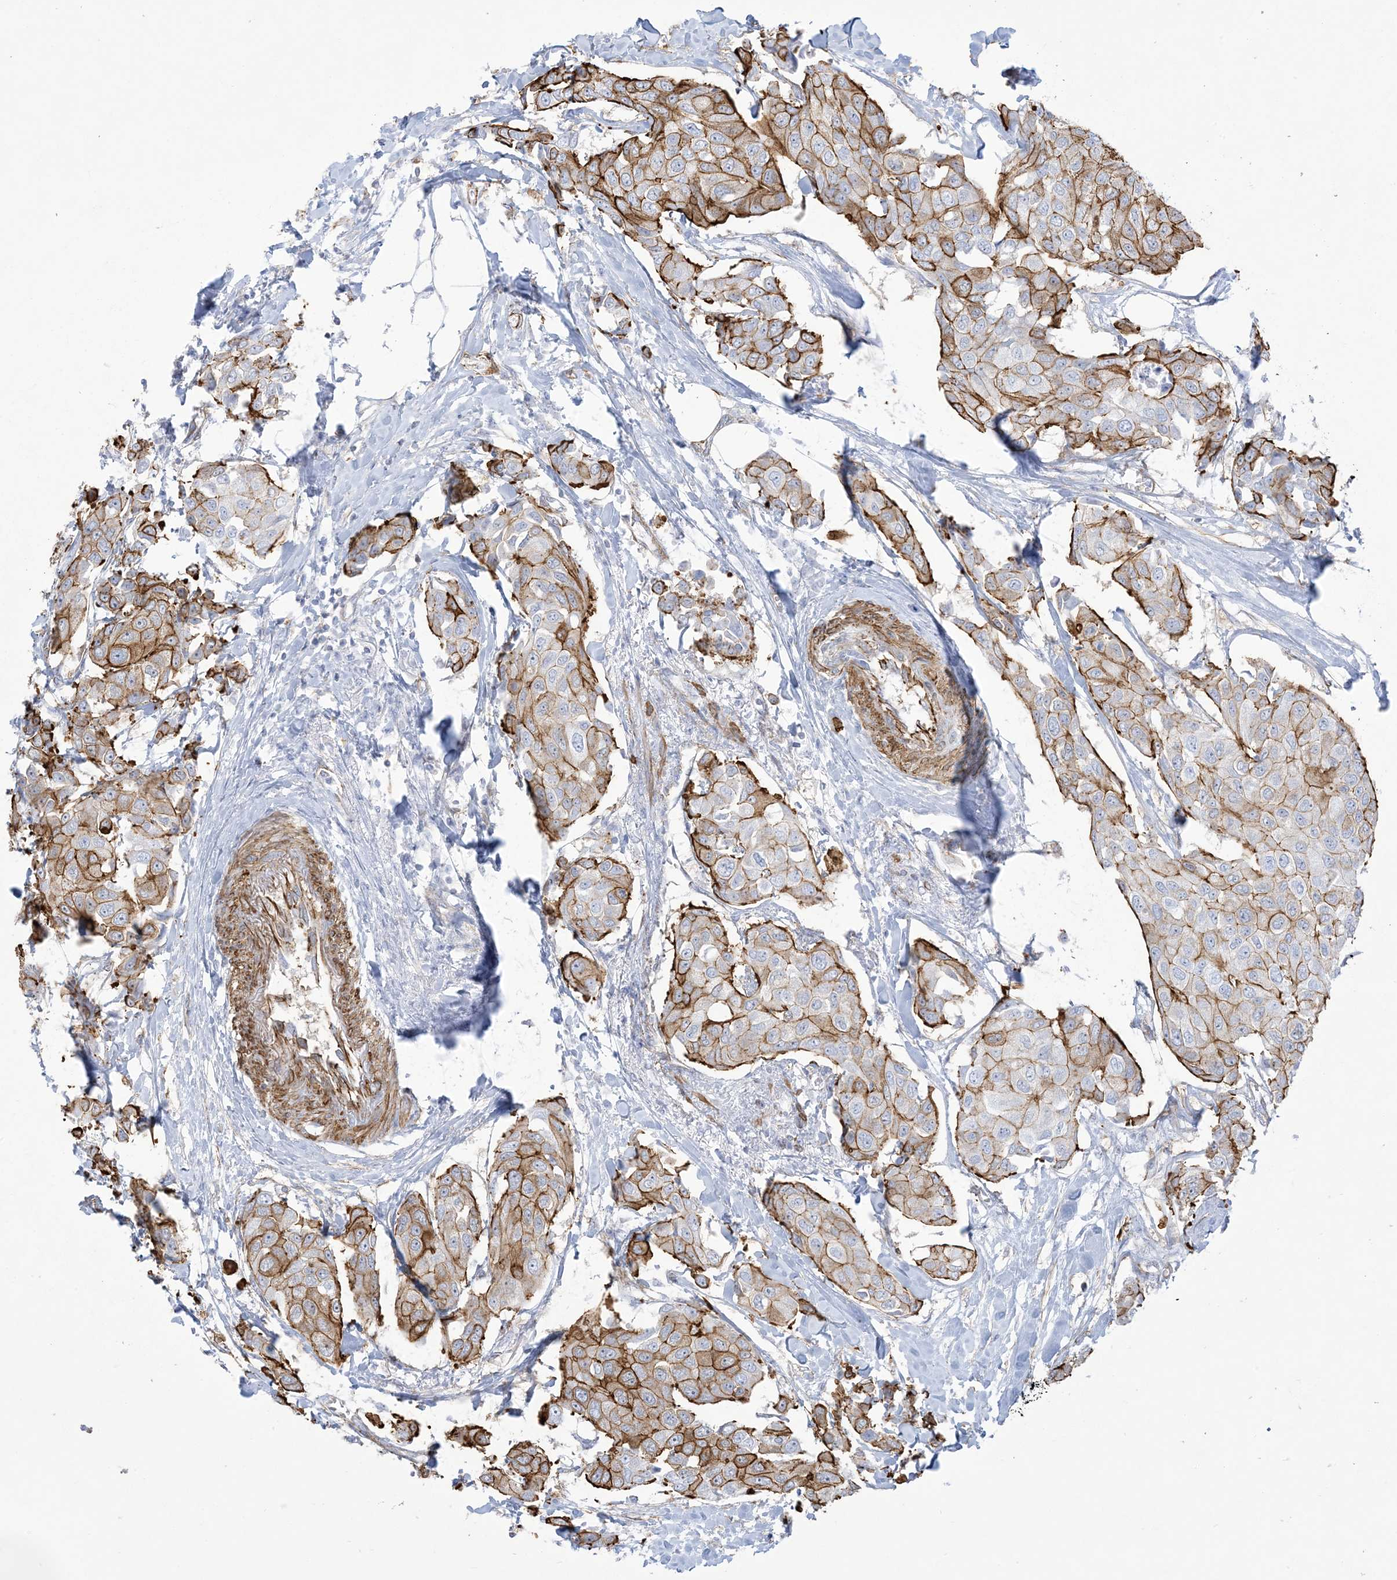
{"staining": {"intensity": "strong", "quantity": "25%-75%", "location": "cytoplasmic/membranous"}, "tissue": "breast cancer", "cell_type": "Tumor cells", "image_type": "cancer", "snomed": [{"axis": "morphology", "description": "Duct carcinoma"}, {"axis": "topography", "description": "Breast"}], "caption": "Immunohistochemistry (IHC) photomicrograph of breast cancer stained for a protein (brown), which shows high levels of strong cytoplasmic/membranous expression in approximately 25%-75% of tumor cells.", "gene": "B3GNT7", "patient": {"sex": "female", "age": 80}}